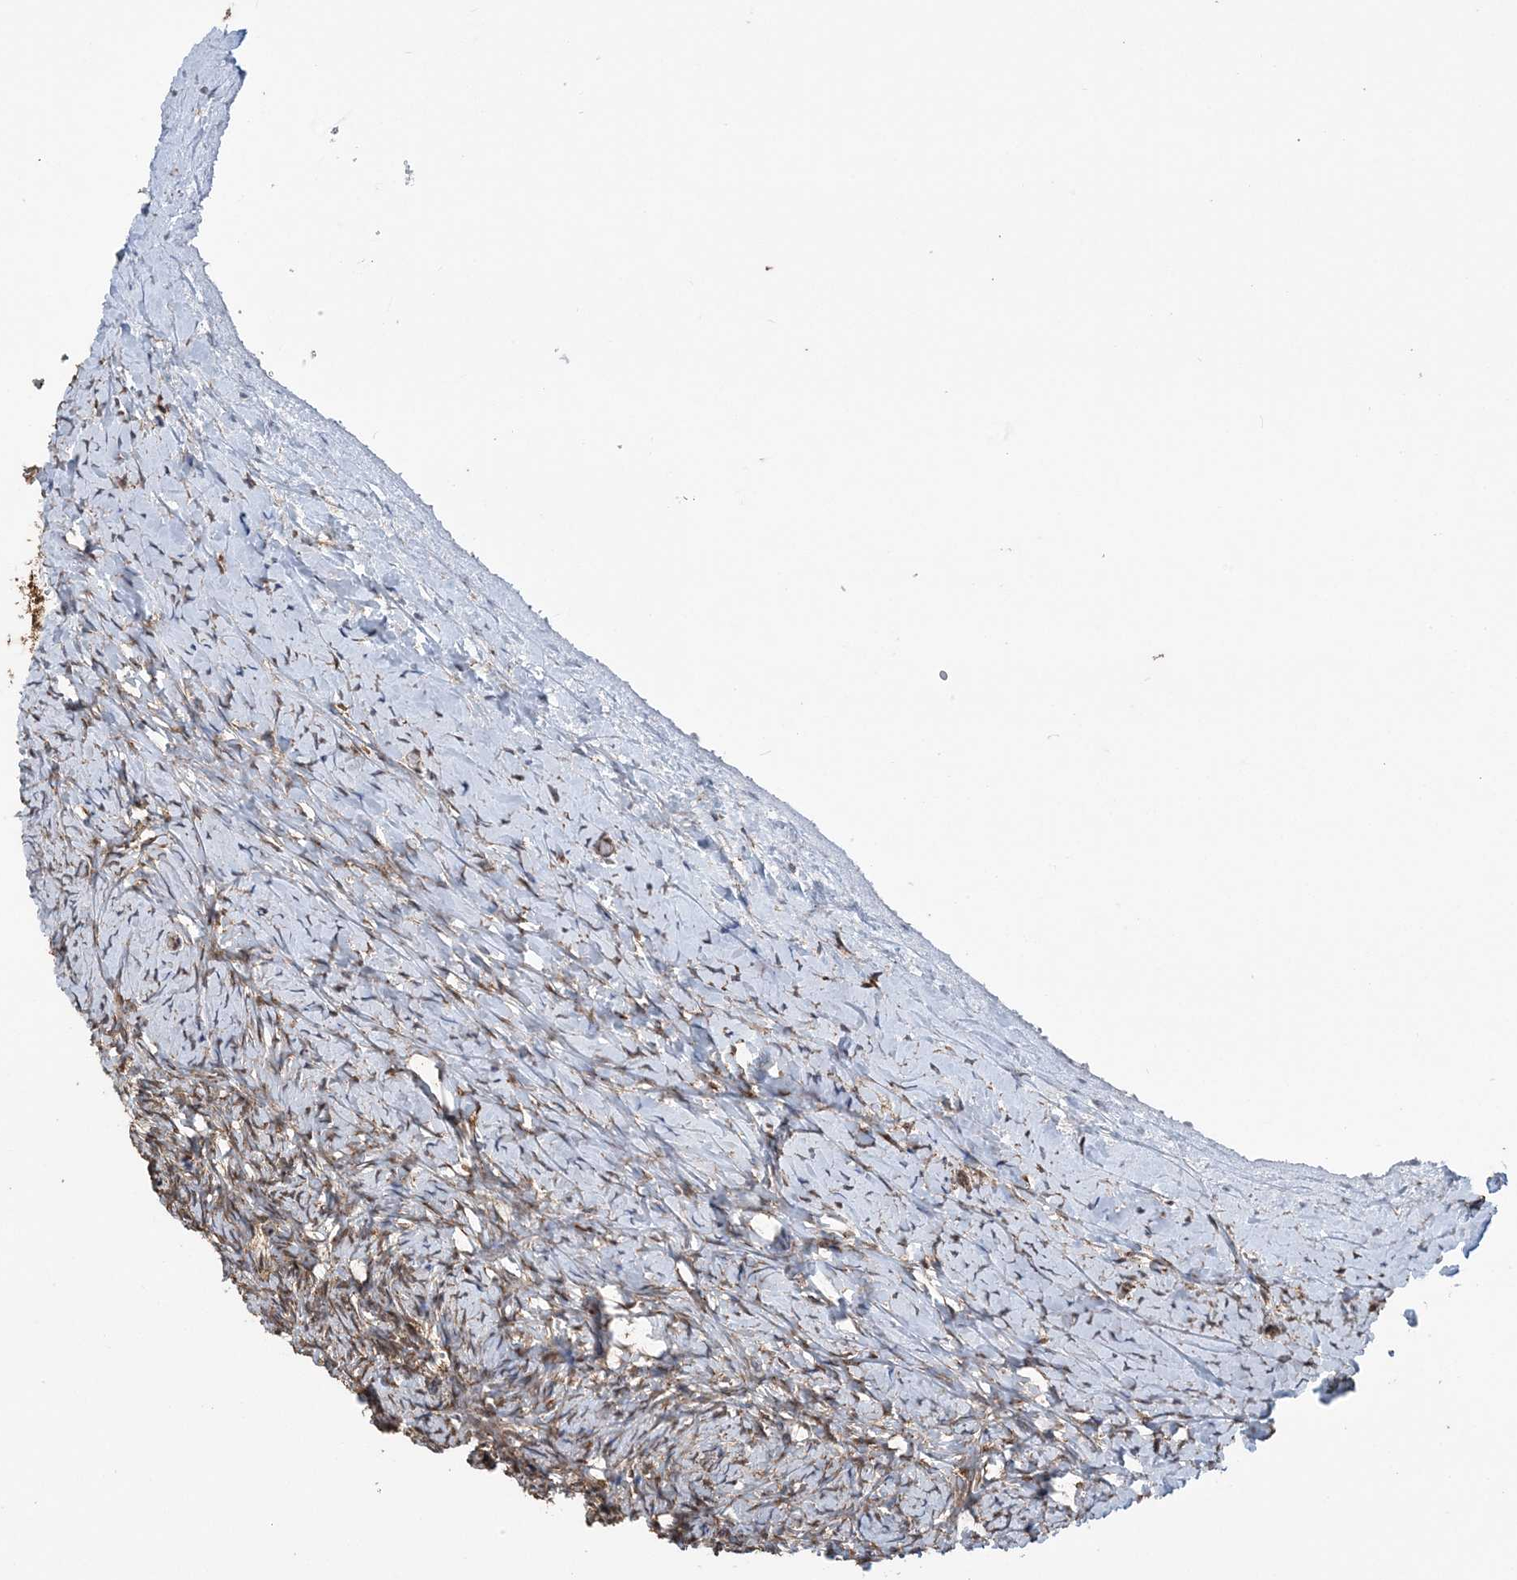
{"staining": {"intensity": "moderate", "quantity": "25%-75%", "location": "cytoplasmic/membranous"}, "tissue": "ovary", "cell_type": "Ovarian stroma cells", "image_type": "normal", "snomed": [{"axis": "morphology", "description": "Normal tissue, NOS"}, {"axis": "morphology", "description": "Developmental malformation"}, {"axis": "topography", "description": "Ovary"}], "caption": "Immunohistochemical staining of normal ovary demonstrates moderate cytoplasmic/membranous protein positivity in about 25%-75% of ovarian stroma cells. The staining was performed using DAB to visualize the protein expression in brown, while the nuclei were stained in blue with hematoxylin (Magnification: 20x).", "gene": "PCBP1", "patient": {"sex": "female", "age": 39}}